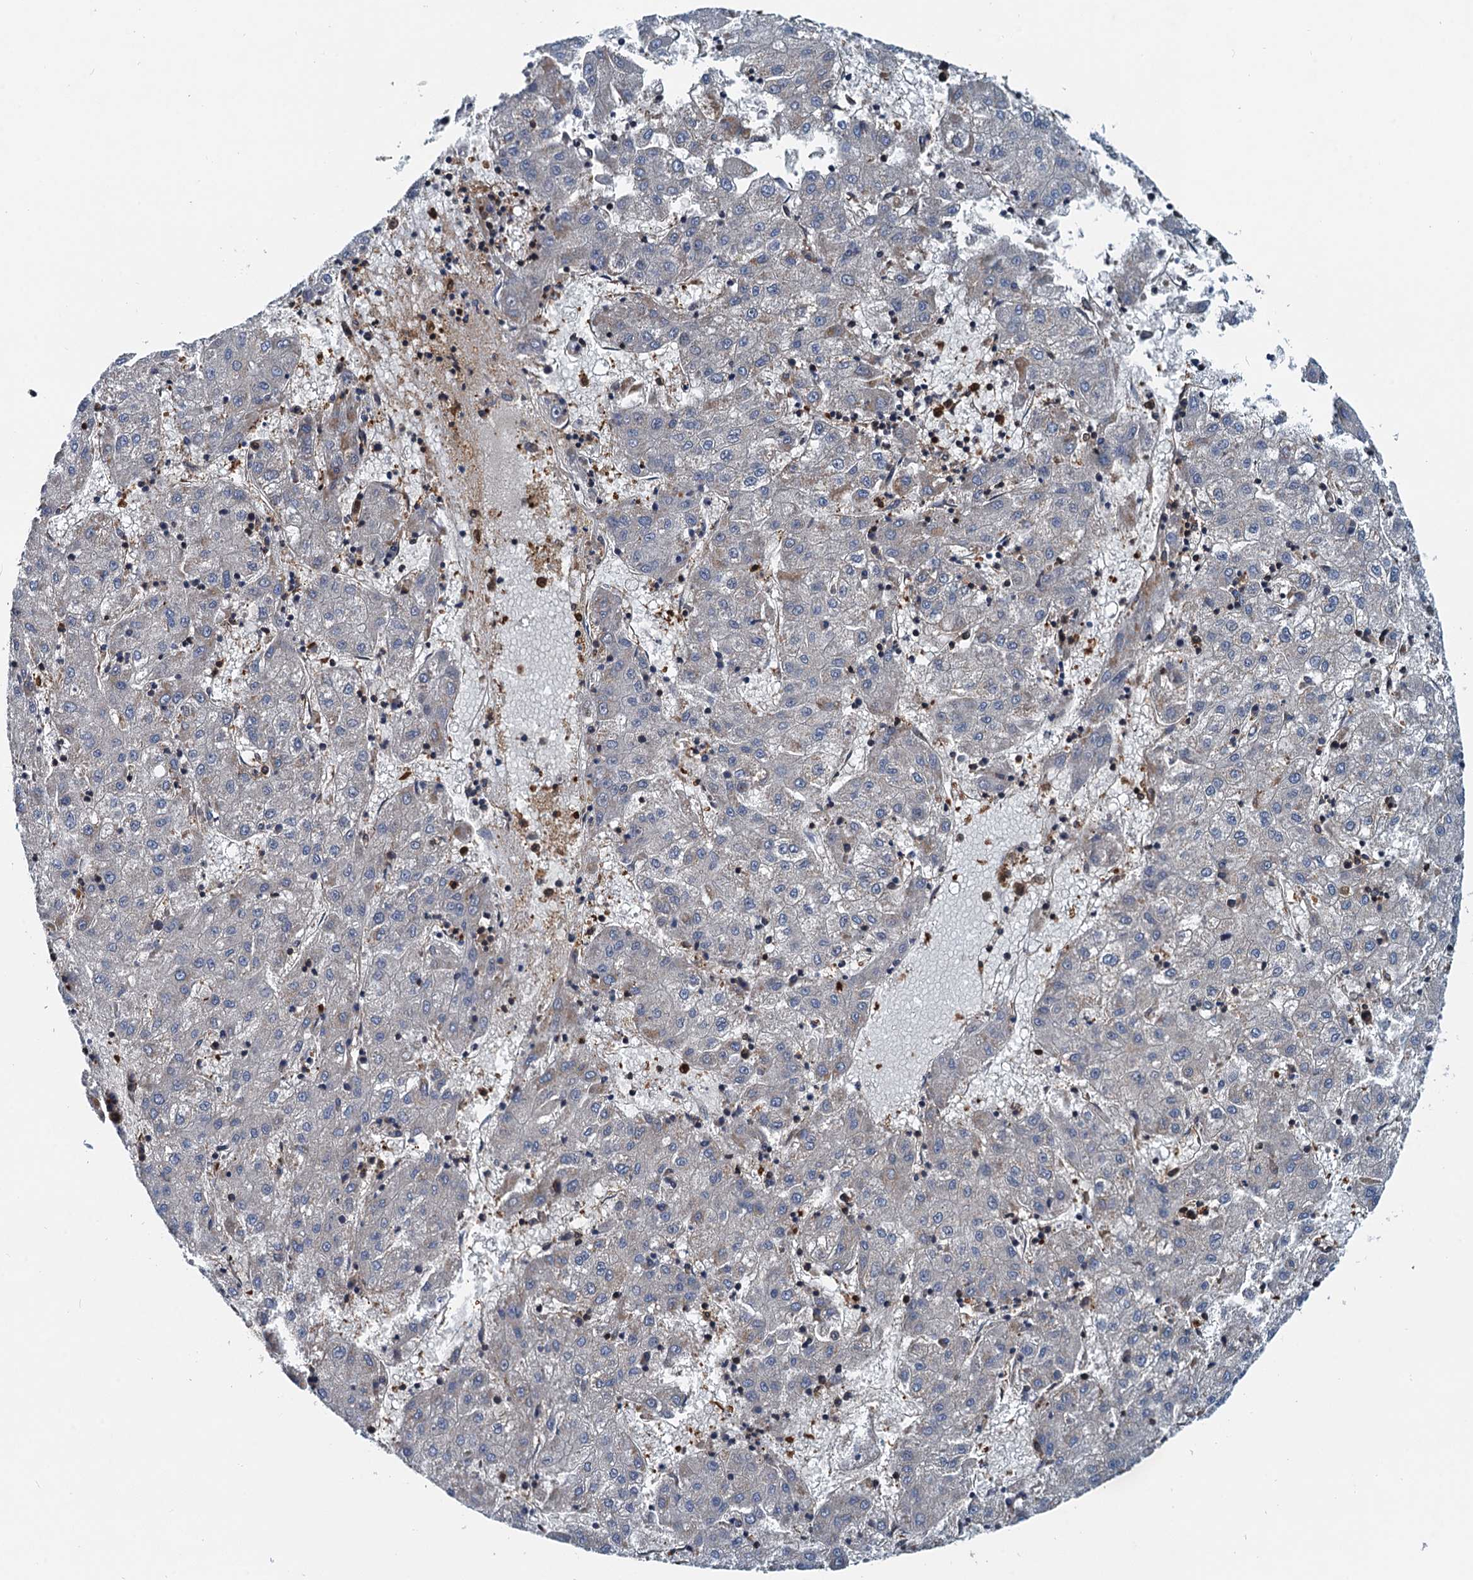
{"staining": {"intensity": "negative", "quantity": "none", "location": "none"}, "tissue": "liver cancer", "cell_type": "Tumor cells", "image_type": "cancer", "snomed": [{"axis": "morphology", "description": "Carcinoma, Hepatocellular, NOS"}, {"axis": "topography", "description": "Liver"}], "caption": "This is an immunohistochemistry photomicrograph of liver cancer. There is no expression in tumor cells.", "gene": "USP6NL", "patient": {"sex": "male", "age": 72}}